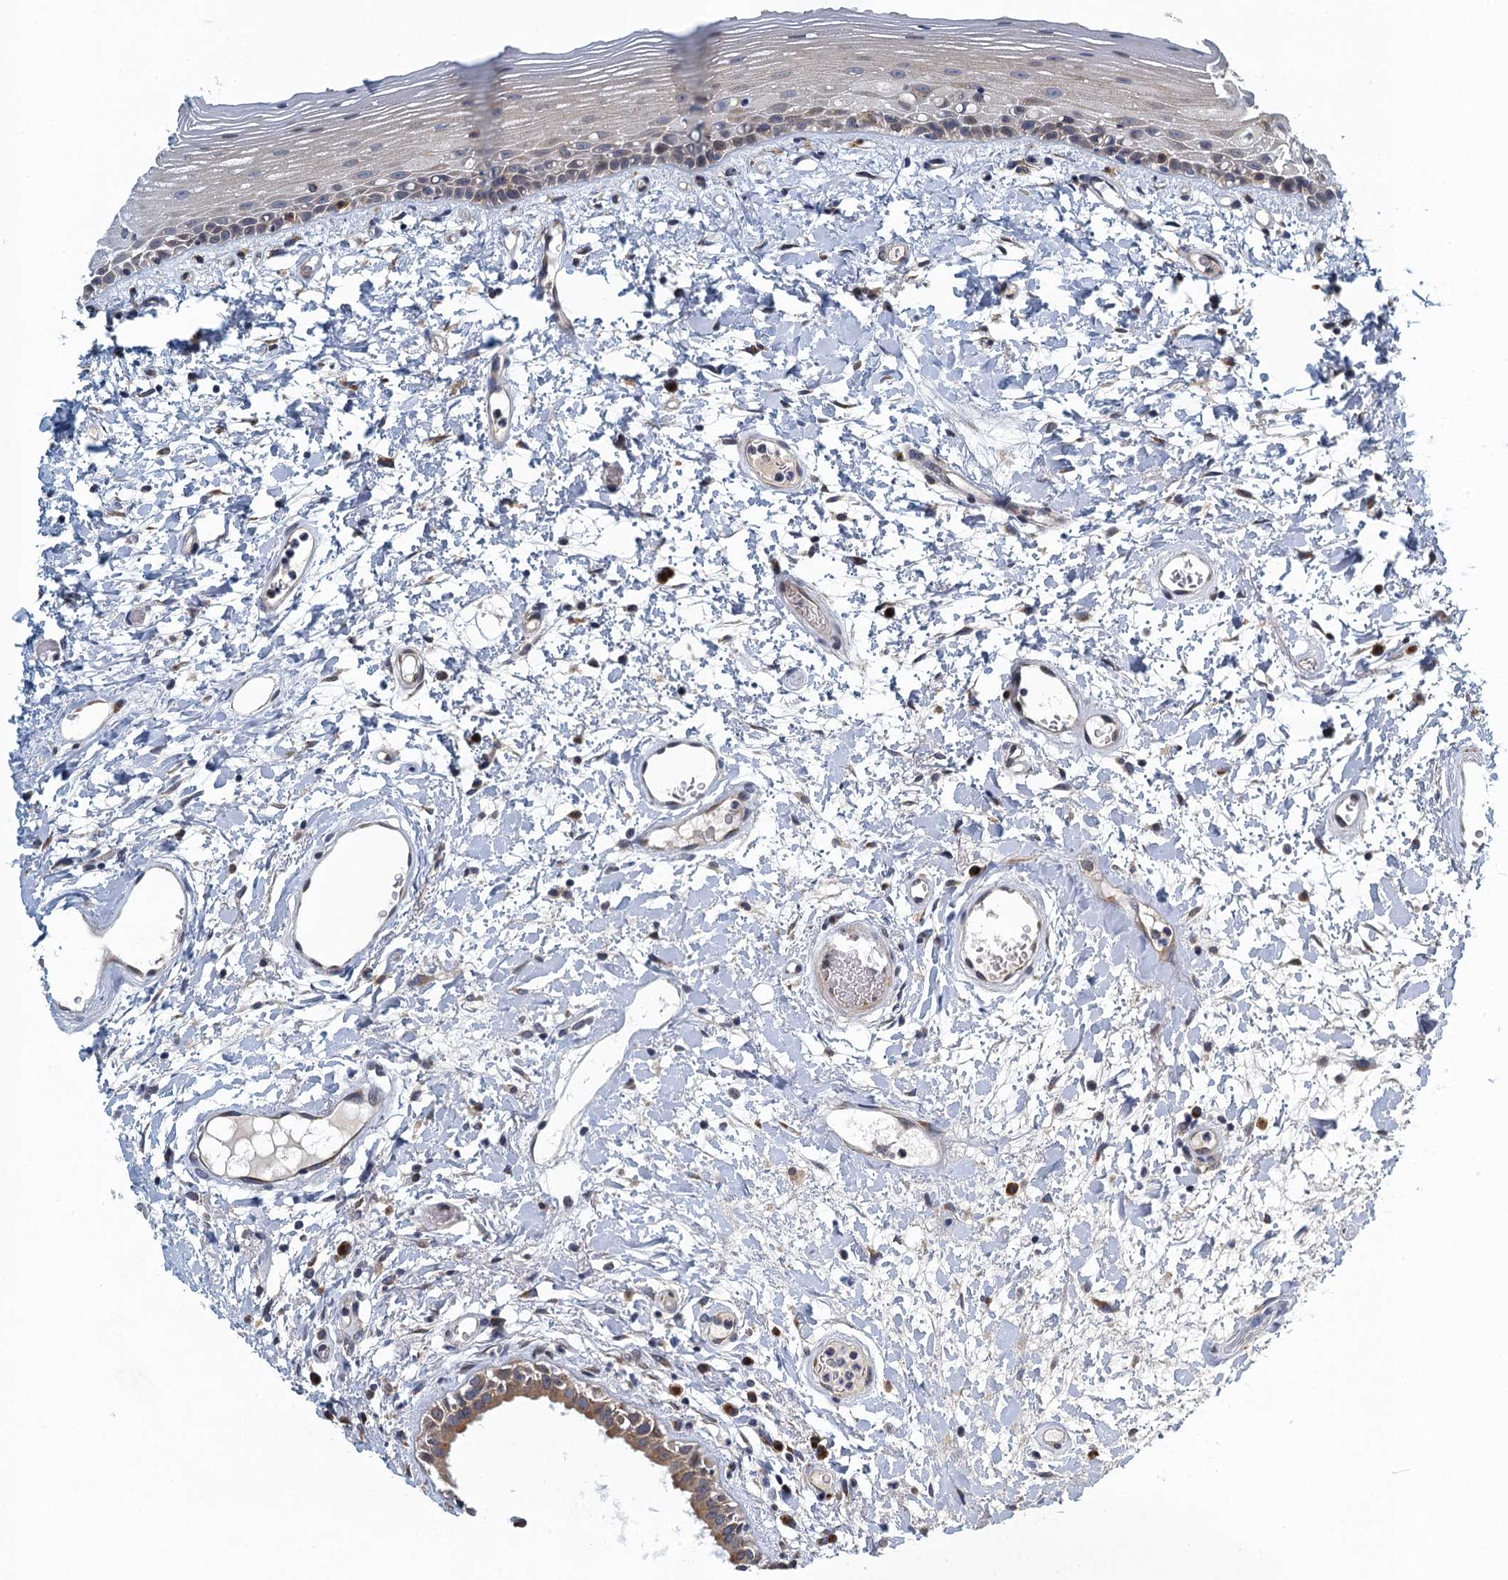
{"staining": {"intensity": "negative", "quantity": "none", "location": "none"}, "tissue": "oral mucosa", "cell_type": "Squamous epithelial cells", "image_type": "normal", "snomed": [{"axis": "morphology", "description": "Normal tissue, NOS"}, {"axis": "topography", "description": "Oral tissue"}], "caption": "This photomicrograph is of normal oral mucosa stained with IHC to label a protein in brown with the nuclei are counter-stained blue. There is no staining in squamous epithelial cells. (IHC, brightfield microscopy, high magnification).", "gene": "ALG2", "patient": {"sex": "female", "age": 76}}